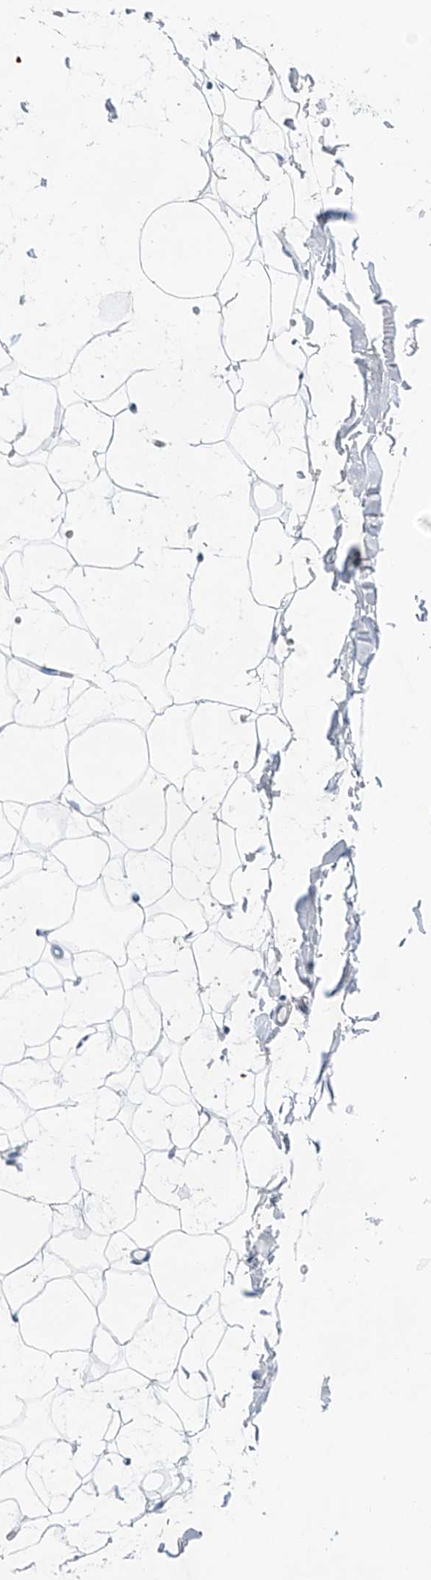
{"staining": {"intensity": "negative", "quantity": "none", "location": "none"}, "tissue": "adipose tissue", "cell_type": "Adipocytes", "image_type": "normal", "snomed": [{"axis": "morphology", "description": "Normal tissue, NOS"}, {"axis": "topography", "description": "Breast"}], "caption": "Immunohistochemistry histopathology image of normal adipose tissue: human adipose tissue stained with DAB (3,3'-diaminobenzidine) exhibits no significant protein positivity in adipocytes. Brightfield microscopy of IHC stained with DAB (3,3'-diaminobenzidine) (brown) and hematoxylin (blue), captured at high magnification.", "gene": "KLF15", "patient": {"sex": "female", "age": 23}}